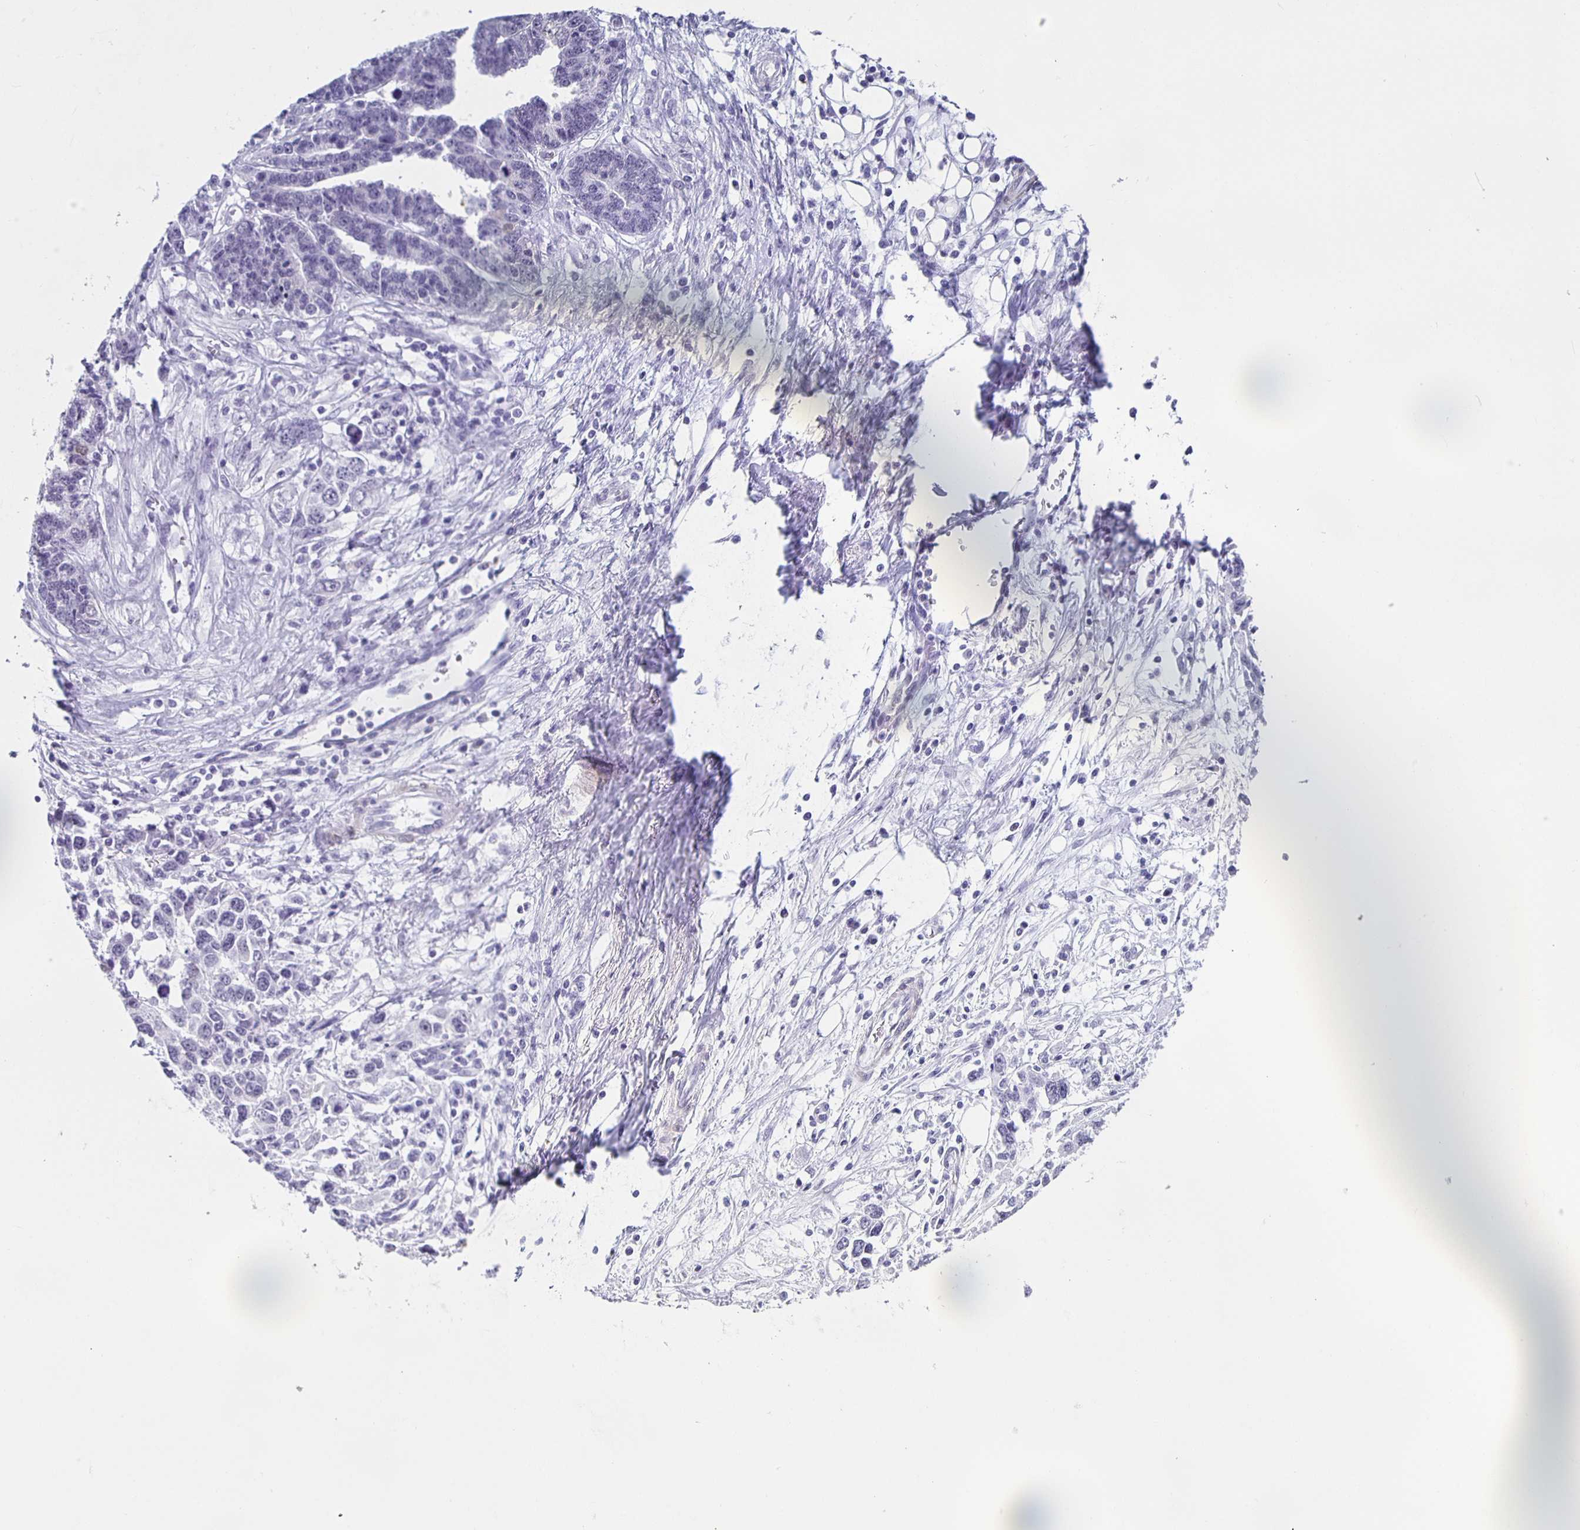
{"staining": {"intensity": "negative", "quantity": "none", "location": "none"}, "tissue": "ovarian cancer", "cell_type": "Tumor cells", "image_type": "cancer", "snomed": [{"axis": "morphology", "description": "Cystadenocarcinoma, serous, NOS"}, {"axis": "topography", "description": "Ovary"}], "caption": "Immunohistochemical staining of human ovarian cancer reveals no significant staining in tumor cells.", "gene": "TPPP", "patient": {"sex": "female", "age": 76}}